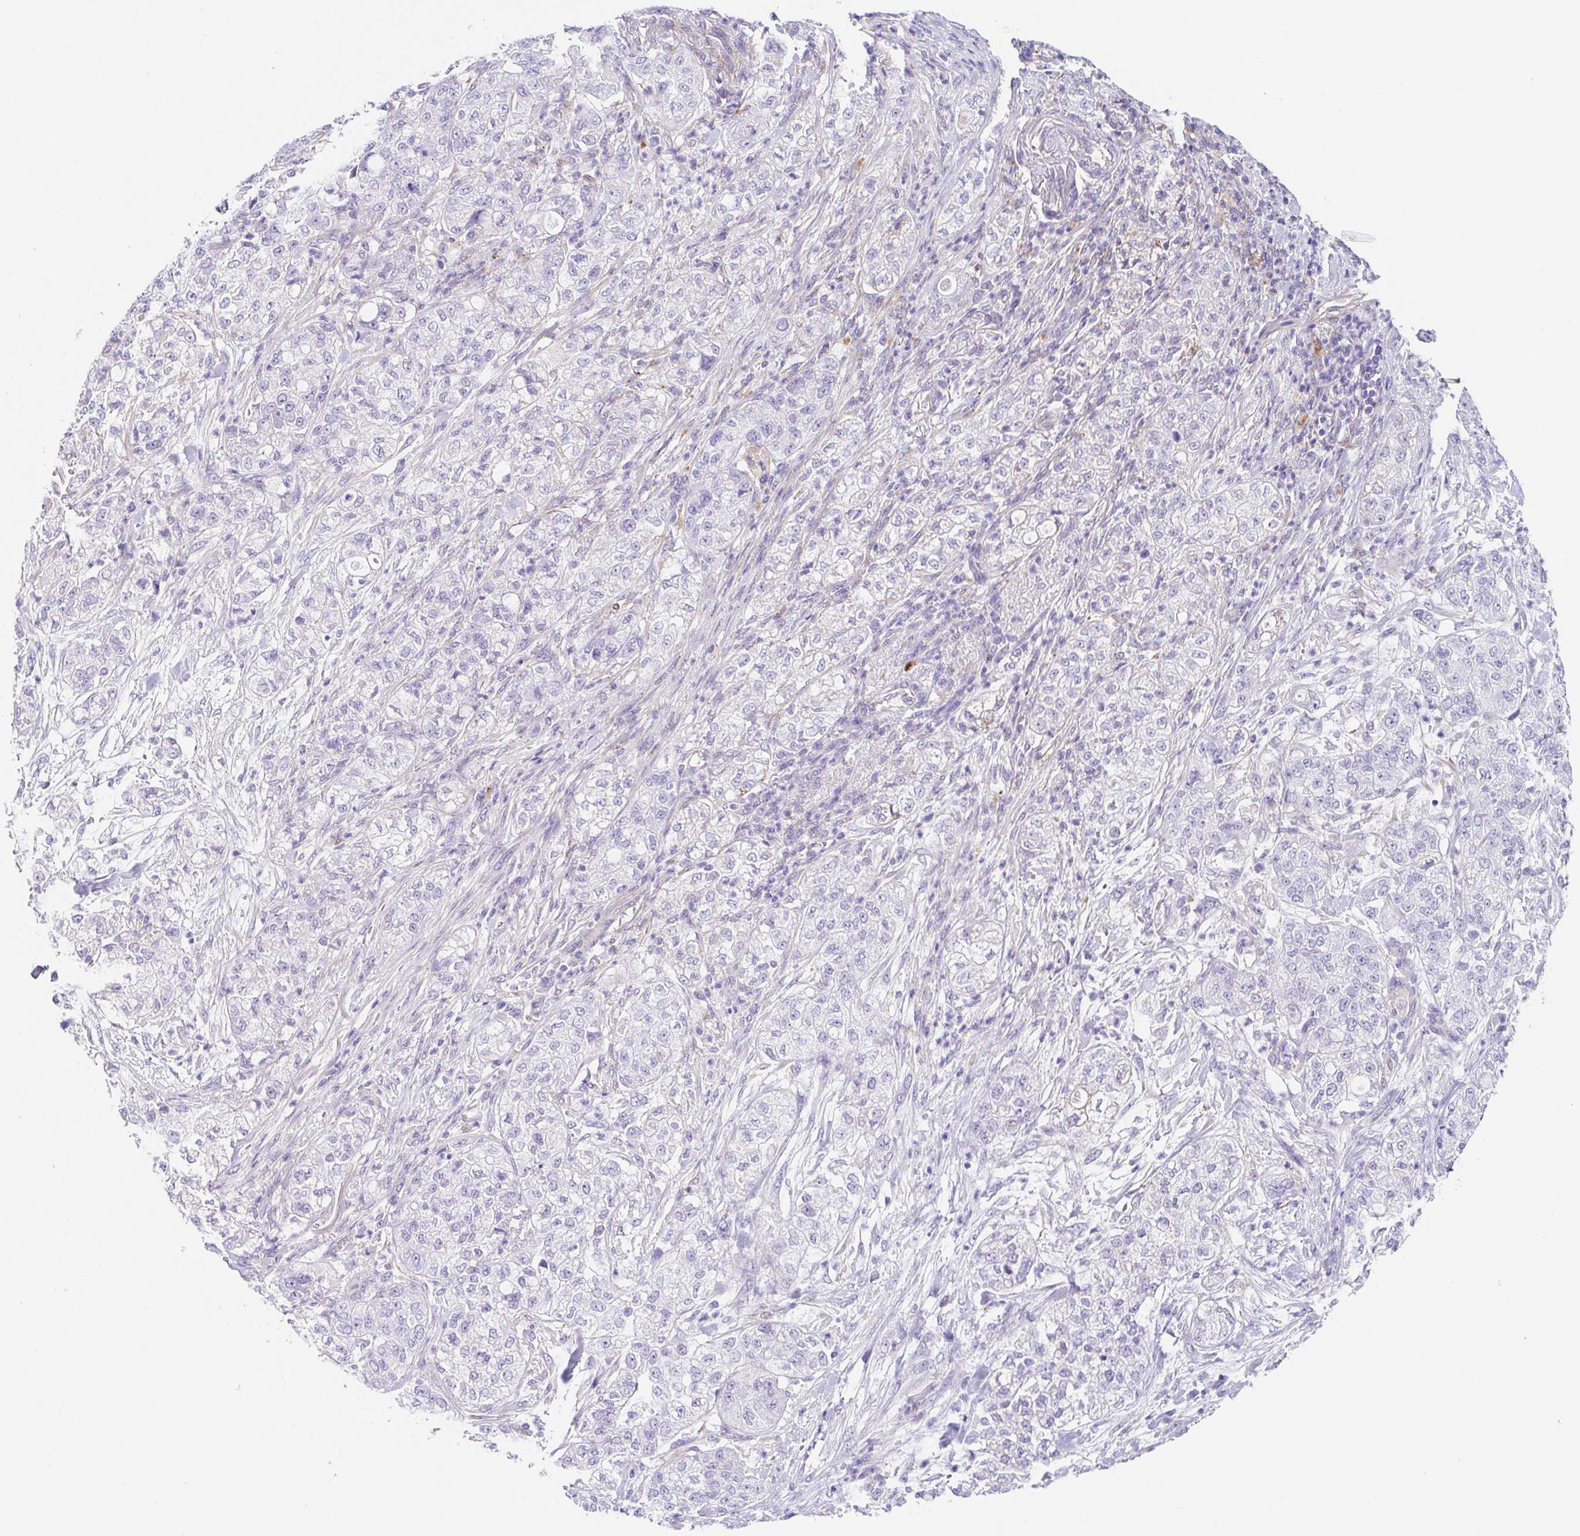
{"staining": {"intensity": "negative", "quantity": "none", "location": "none"}, "tissue": "pancreatic cancer", "cell_type": "Tumor cells", "image_type": "cancer", "snomed": [{"axis": "morphology", "description": "Adenocarcinoma, NOS"}, {"axis": "topography", "description": "Pancreas"}], "caption": "IHC of human pancreatic cancer (adenocarcinoma) exhibits no staining in tumor cells. (DAB IHC, high magnification).", "gene": "DKK4", "patient": {"sex": "female", "age": 78}}